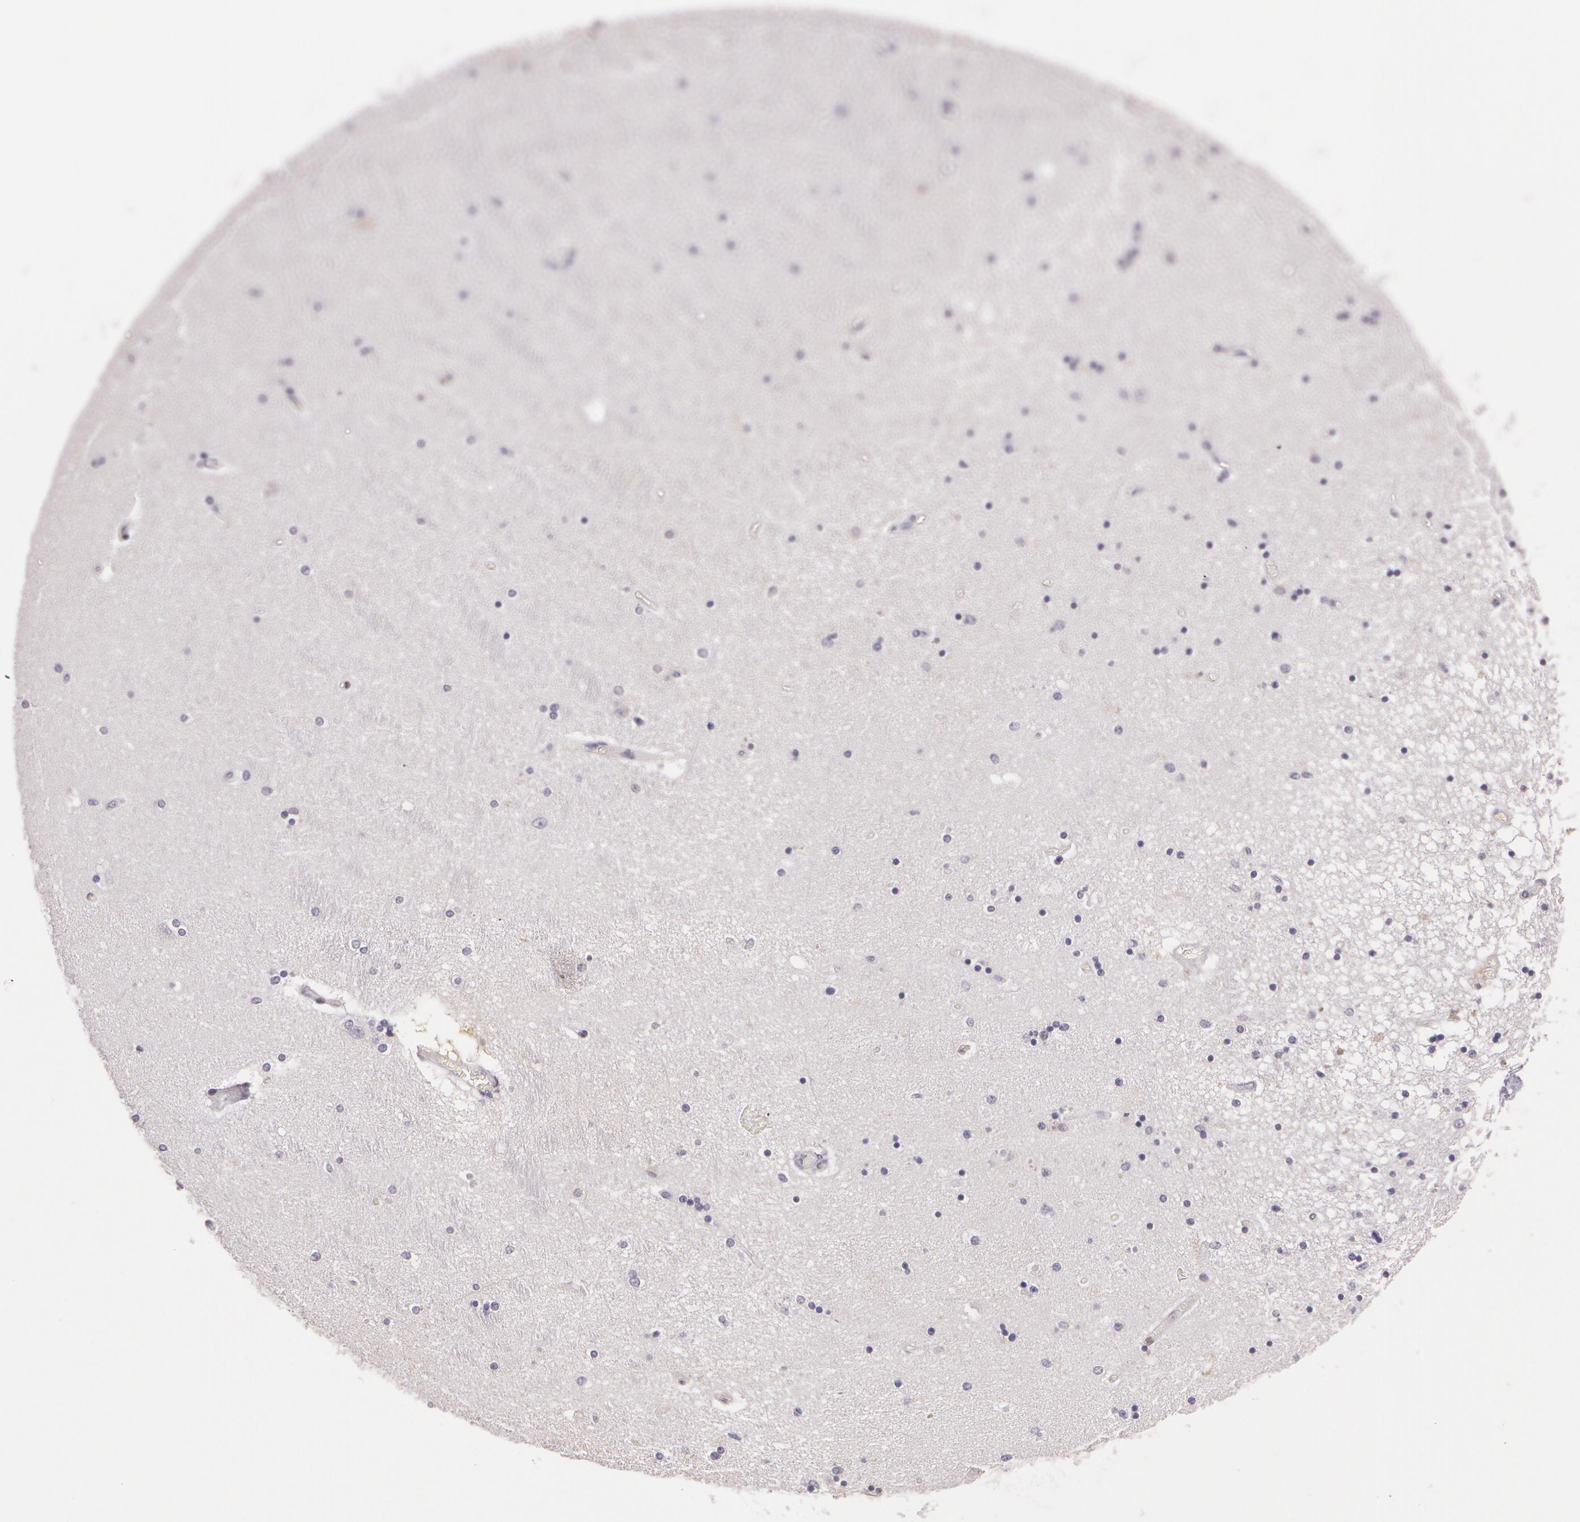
{"staining": {"intensity": "negative", "quantity": "none", "location": "none"}, "tissue": "hippocampus", "cell_type": "Glial cells", "image_type": "normal", "snomed": [{"axis": "morphology", "description": "Normal tissue, NOS"}, {"axis": "topography", "description": "Hippocampus"}], "caption": "Hippocampus stained for a protein using immunohistochemistry reveals no expression glial cells.", "gene": "G2E3", "patient": {"sex": "female", "age": 54}}